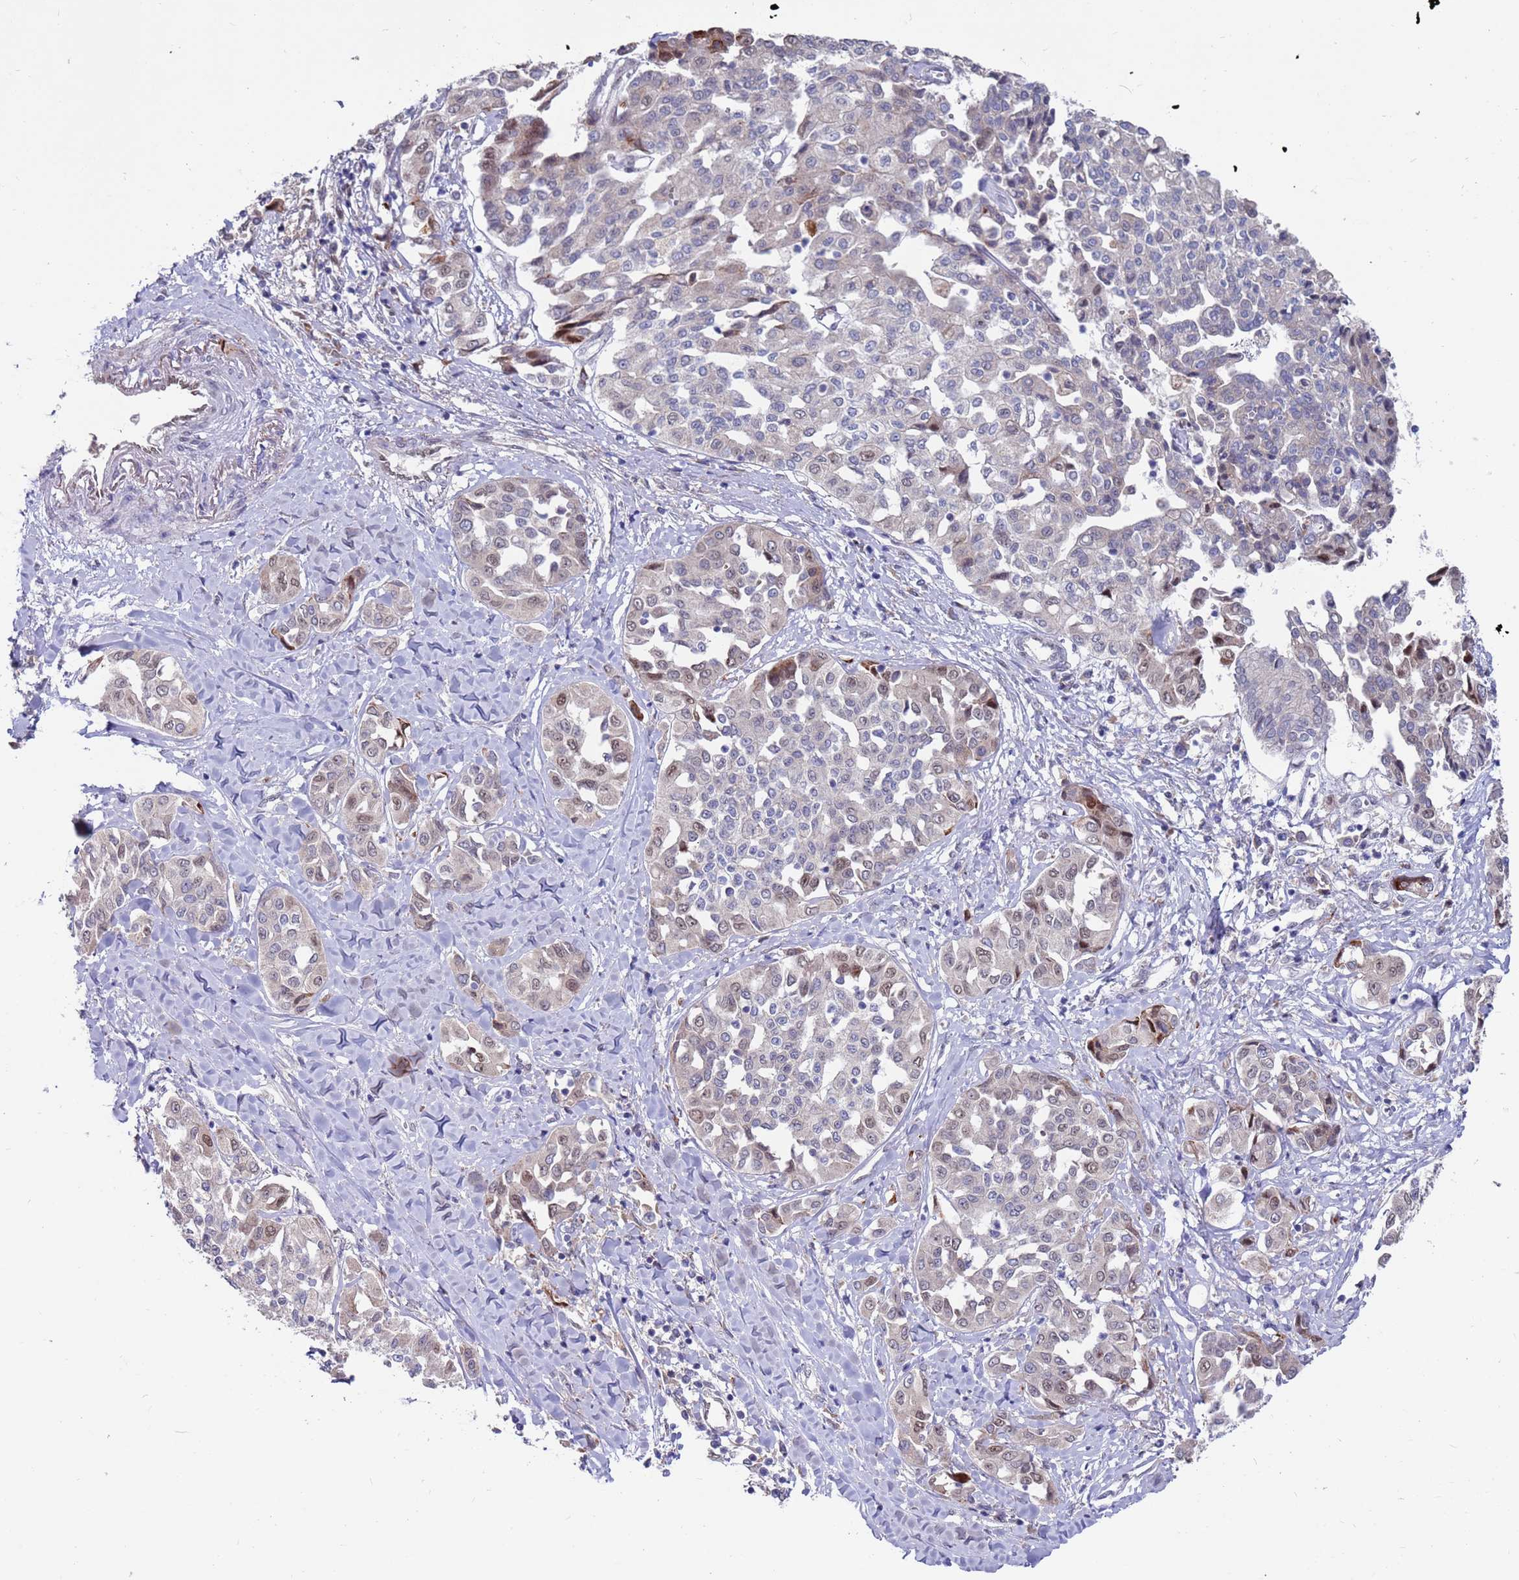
{"staining": {"intensity": "weak", "quantity": "25%-75%", "location": "nuclear"}, "tissue": "liver cancer", "cell_type": "Tumor cells", "image_type": "cancer", "snomed": [{"axis": "morphology", "description": "Cholangiocarcinoma"}, {"axis": "topography", "description": "Liver"}], "caption": "Liver cancer stained with a protein marker shows weak staining in tumor cells.", "gene": "FBXO27", "patient": {"sex": "female", "age": 77}}